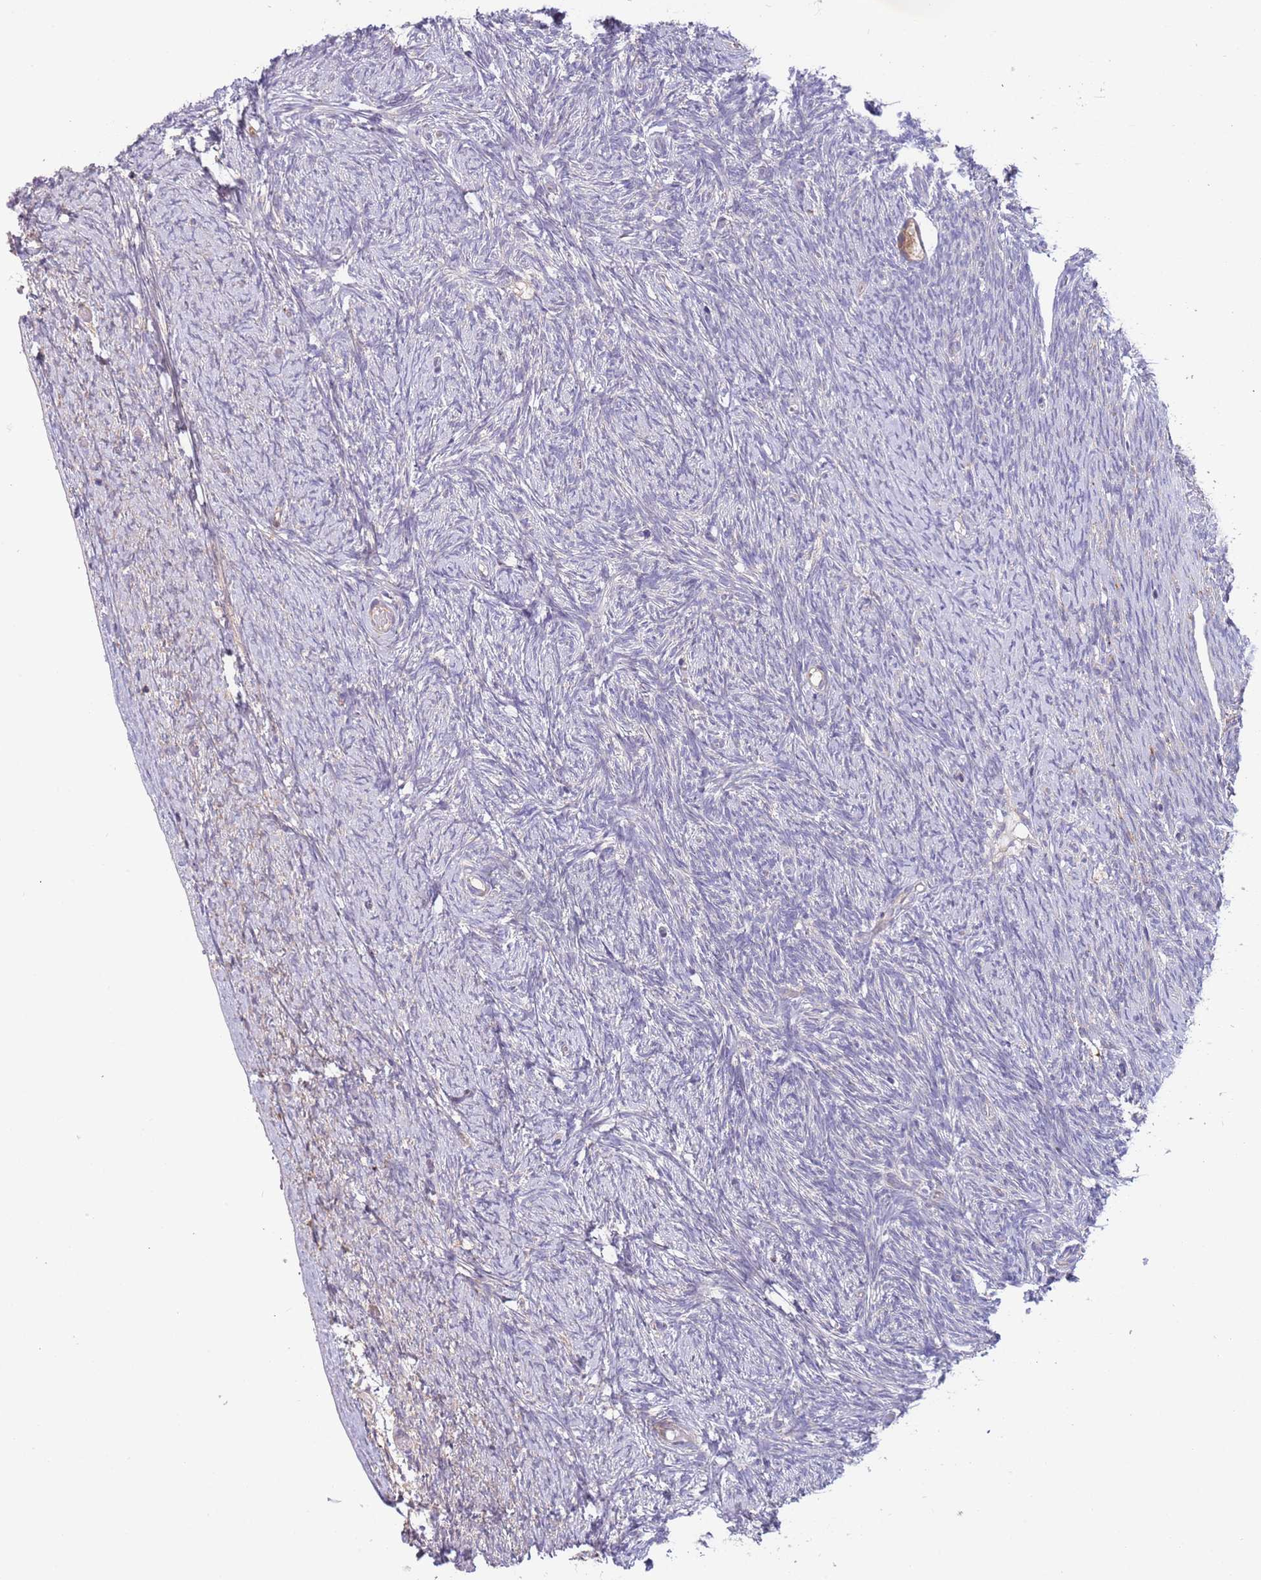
{"staining": {"intensity": "moderate", "quantity": ">75%", "location": "cytoplasmic/membranous"}, "tissue": "ovary", "cell_type": "Follicle cells", "image_type": "normal", "snomed": [{"axis": "morphology", "description": "Normal tissue, NOS"}, {"axis": "topography", "description": "Ovary"}], "caption": "Ovary stained with DAB (3,3'-diaminobenzidine) immunohistochemistry displays medium levels of moderate cytoplasmic/membranous expression in approximately >75% of follicle cells. (DAB (3,3'-diaminobenzidine) IHC, brown staining for protein, blue staining for nuclei).", "gene": "ARMCX6", "patient": {"sex": "female", "age": 44}}